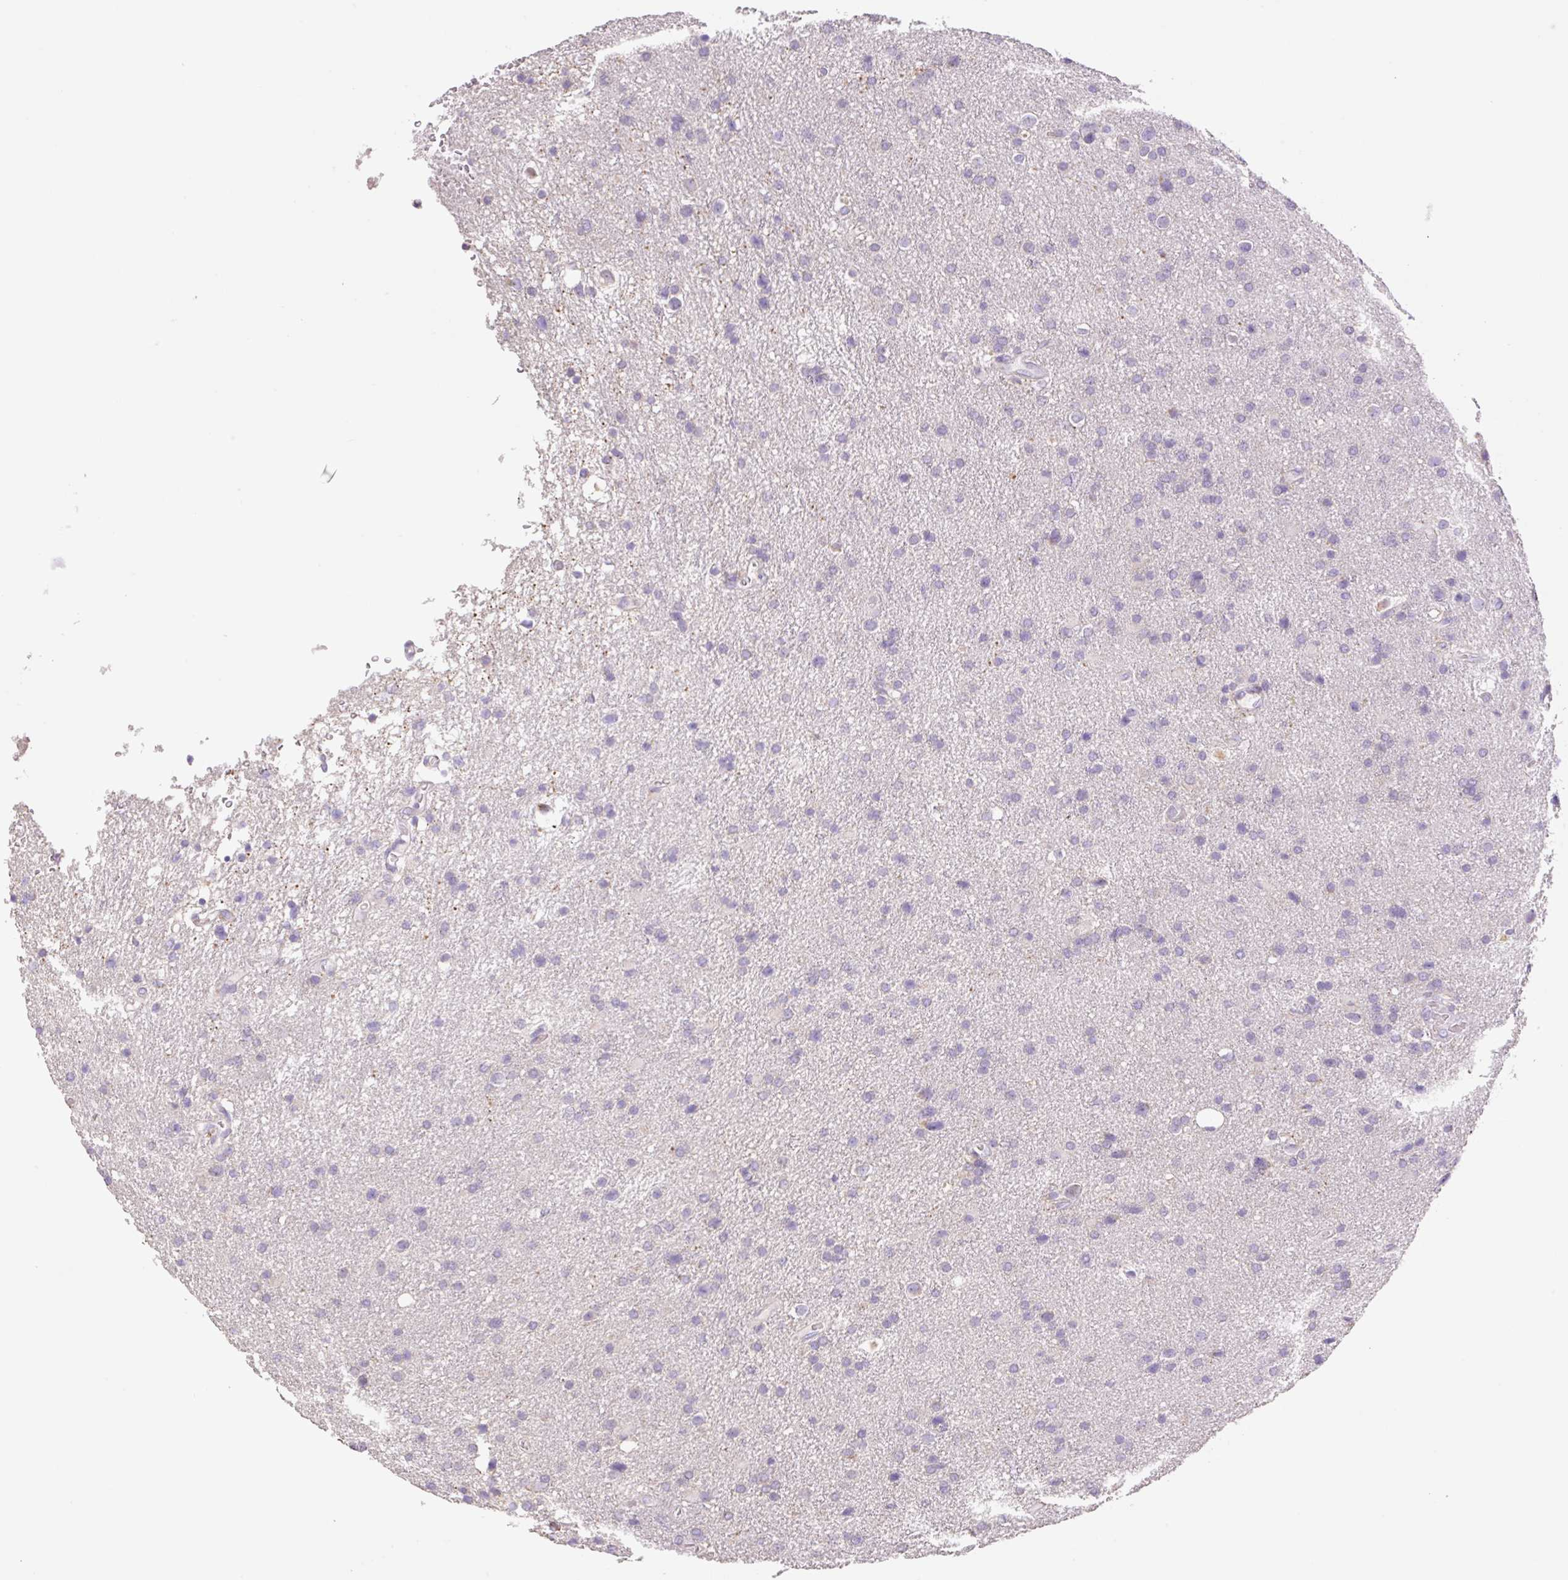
{"staining": {"intensity": "negative", "quantity": "none", "location": "none"}, "tissue": "glioma", "cell_type": "Tumor cells", "image_type": "cancer", "snomed": [{"axis": "morphology", "description": "Glioma, malignant, Low grade"}, {"axis": "topography", "description": "Brain"}], "caption": "Tumor cells show no significant expression in glioma. The staining is performed using DAB brown chromogen with nuclei counter-stained in using hematoxylin.", "gene": "COPZ2", "patient": {"sex": "female", "age": 32}}